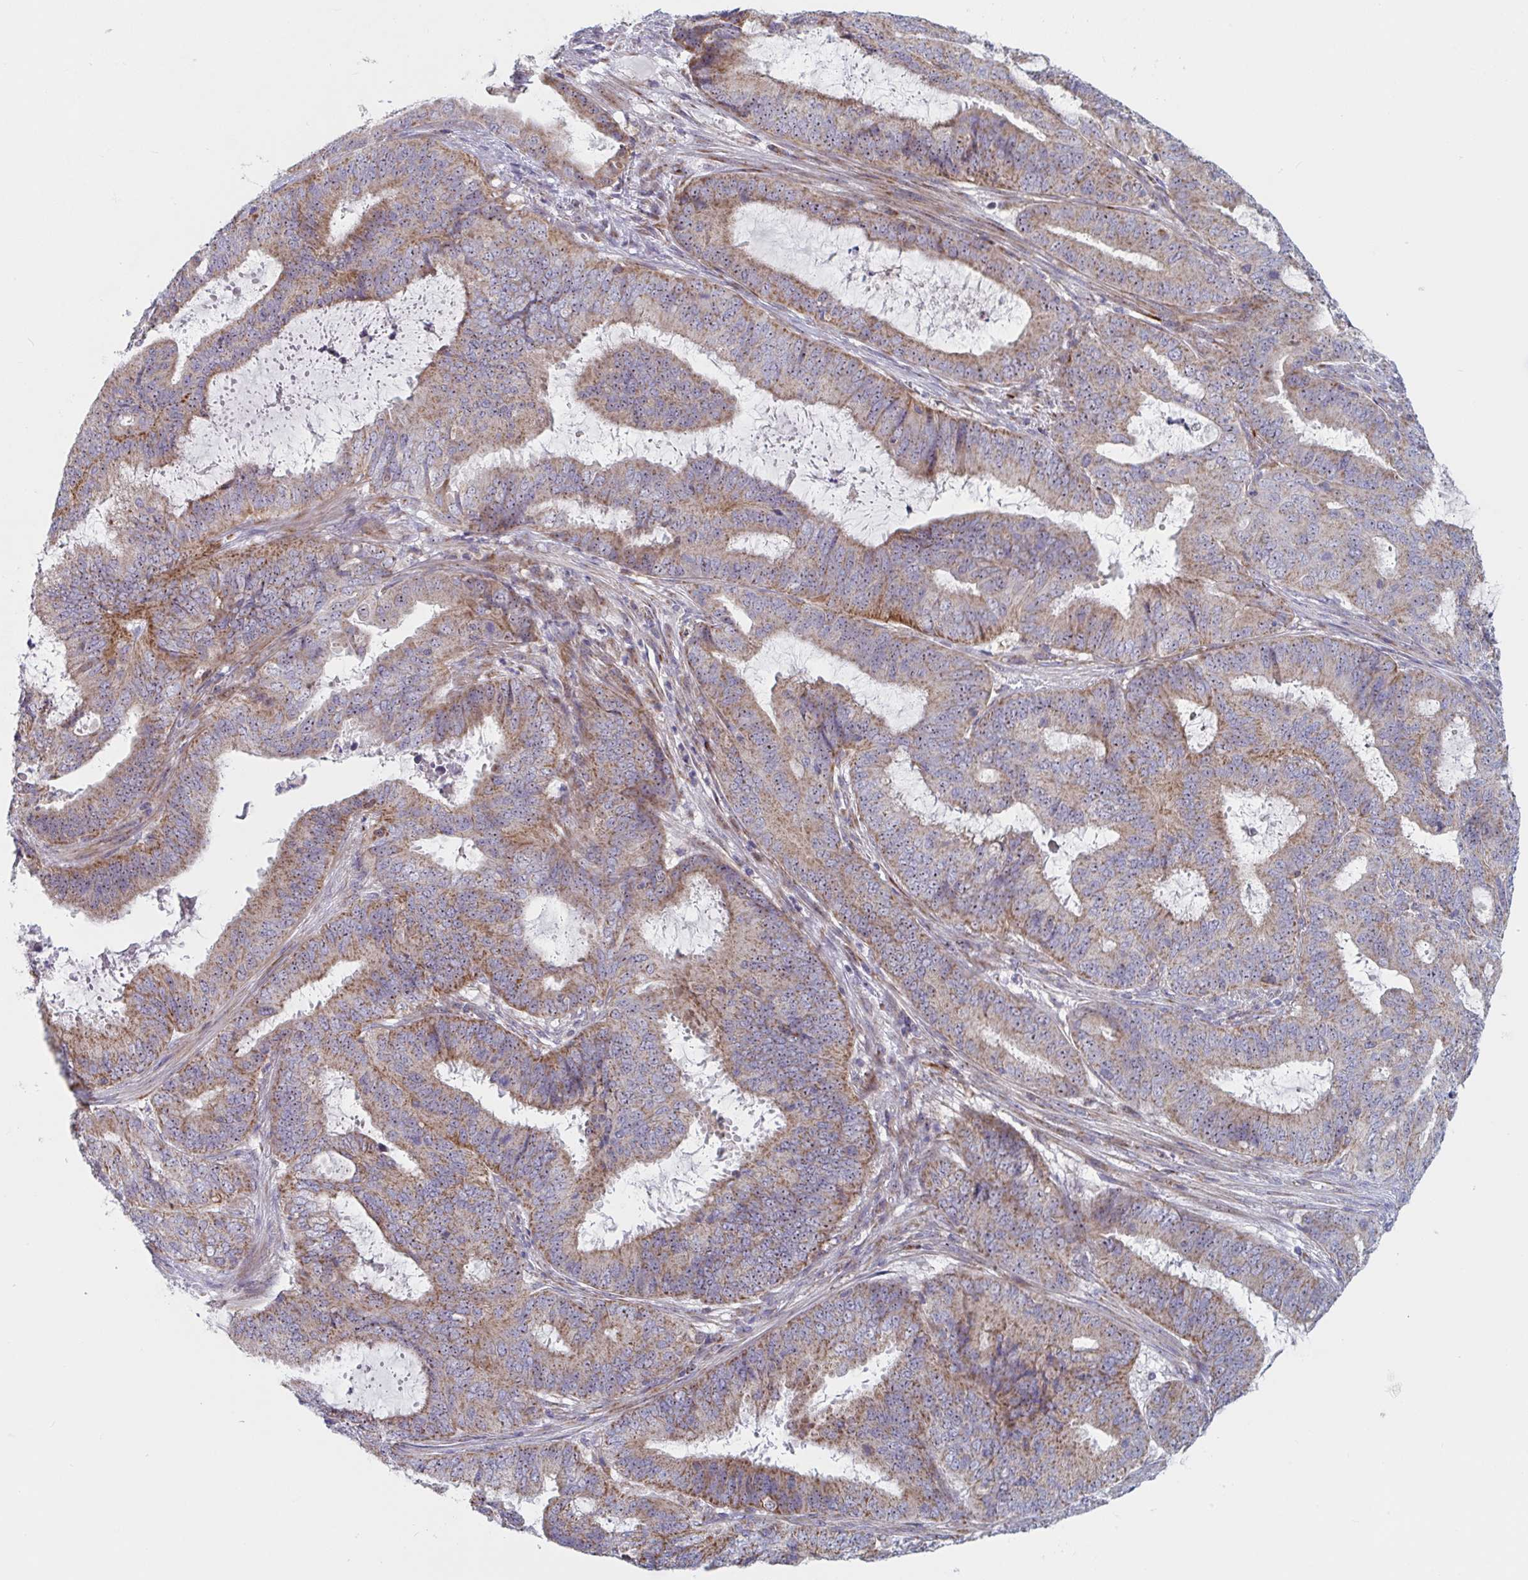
{"staining": {"intensity": "moderate", "quantity": ">75%", "location": "cytoplasmic/membranous,nuclear"}, "tissue": "endometrial cancer", "cell_type": "Tumor cells", "image_type": "cancer", "snomed": [{"axis": "morphology", "description": "Adenocarcinoma, NOS"}, {"axis": "topography", "description": "Endometrium"}], "caption": "The immunohistochemical stain labels moderate cytoplasmic/membranous and nuclear positivity in tumor cells of adenocarcinoma (endometrial) tissue. (DAB = brown stain, brightfield microscopy at high magnification).", "gene": "MRPL53", "patient": {"sex": "female", "age": 51}}